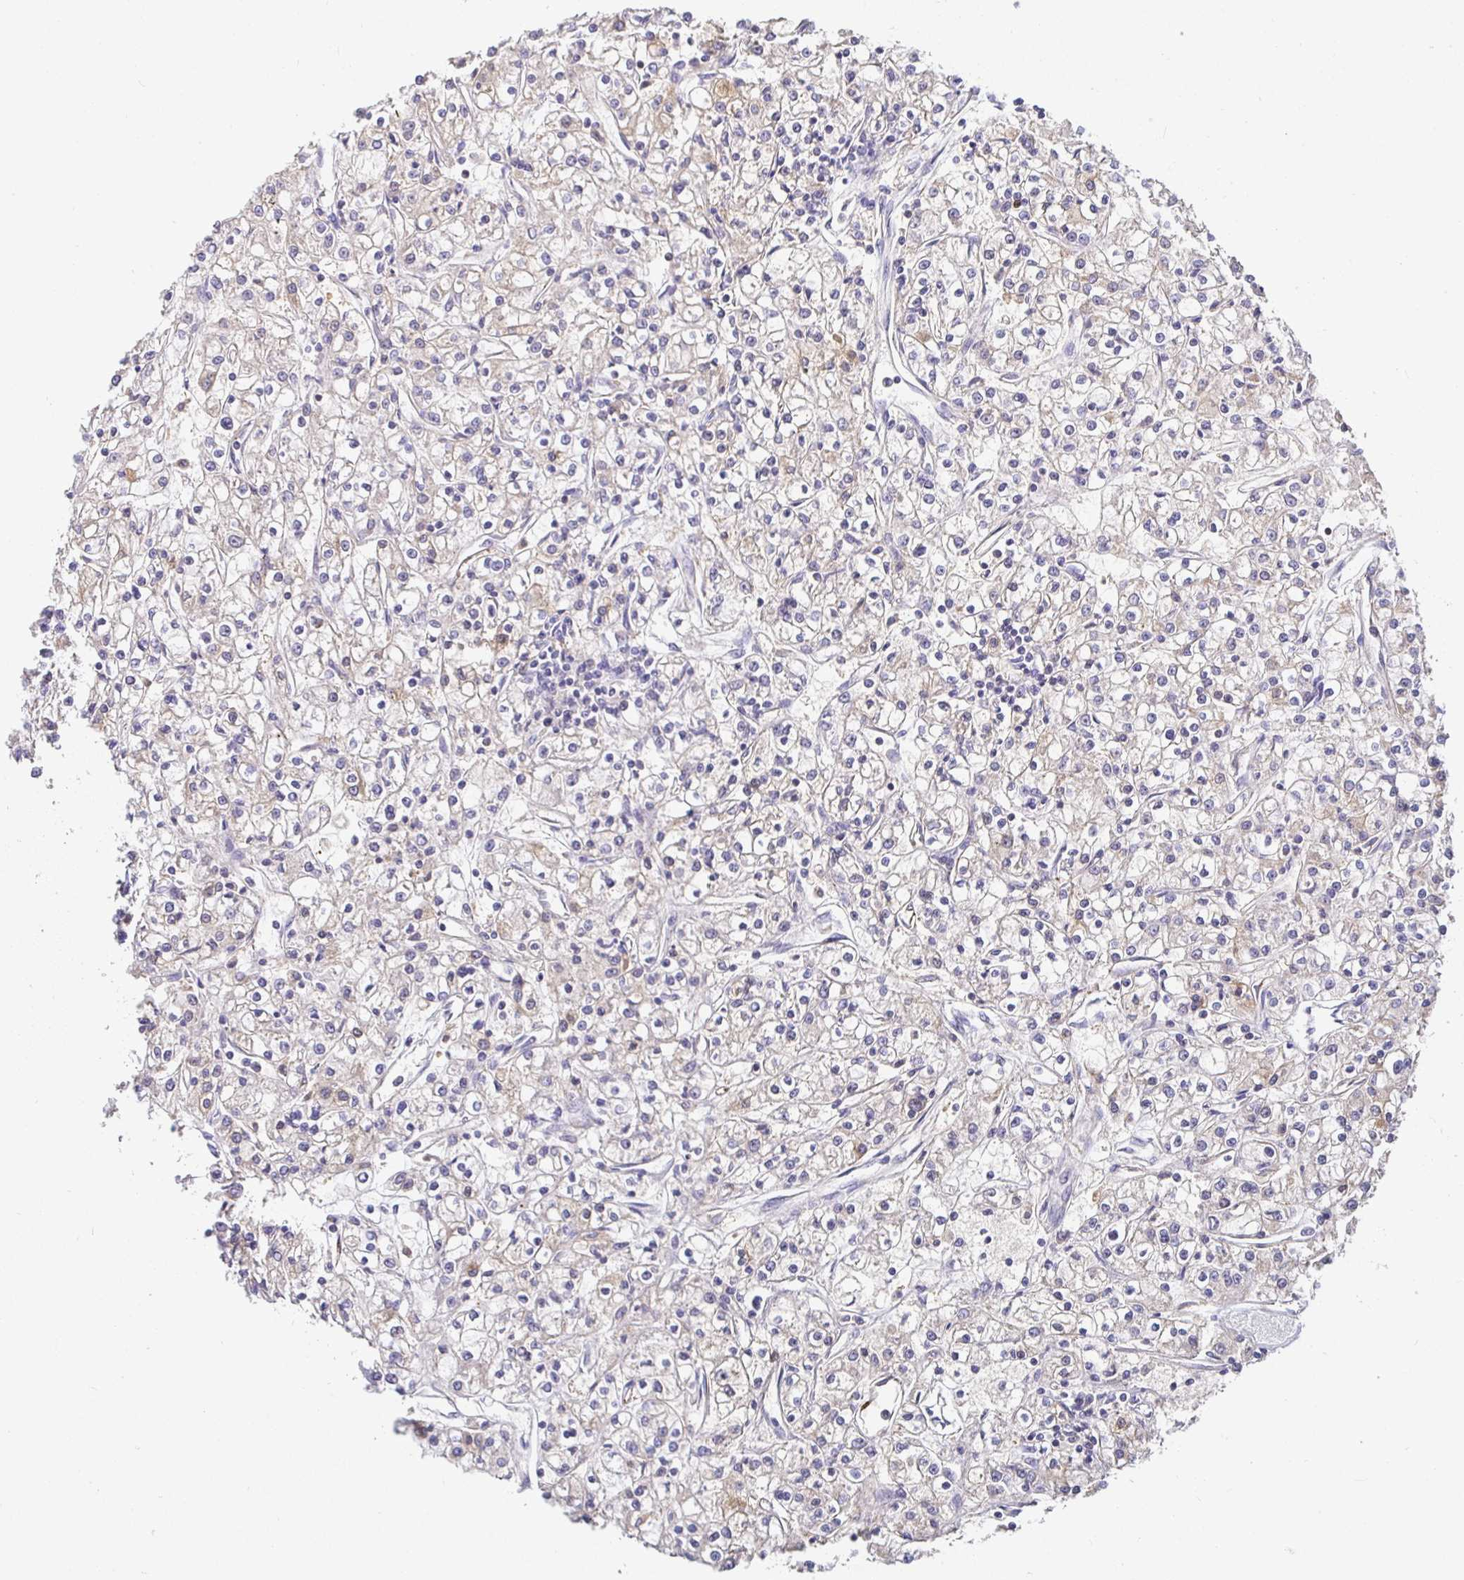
{"staining": {"intensity": "weak", "quantity": "25%-75%", "location": "cytoplasmic/membranous"}, "tissue": "renal cancer", "cell_type": "Tumor cells", "image_type": "cancer", "snomed": [{"axis": "morphology", "description": "Adenocarcinoma, NOS"}, {"axis": "topography", "description": "Kidney"}], "caption": "Immunohistochemistry photomicrograph of neoplastic tissue: human renal cancer stained using immunohistochemistry exhibits low levels of weak protein expression localized specifically in the cytoplasmic/membranous of tumor cells, appearing as a cytoplasmic/membranous brown color.", "gene": "SATB1", "patient": {"sex": "female", "age": 59}}